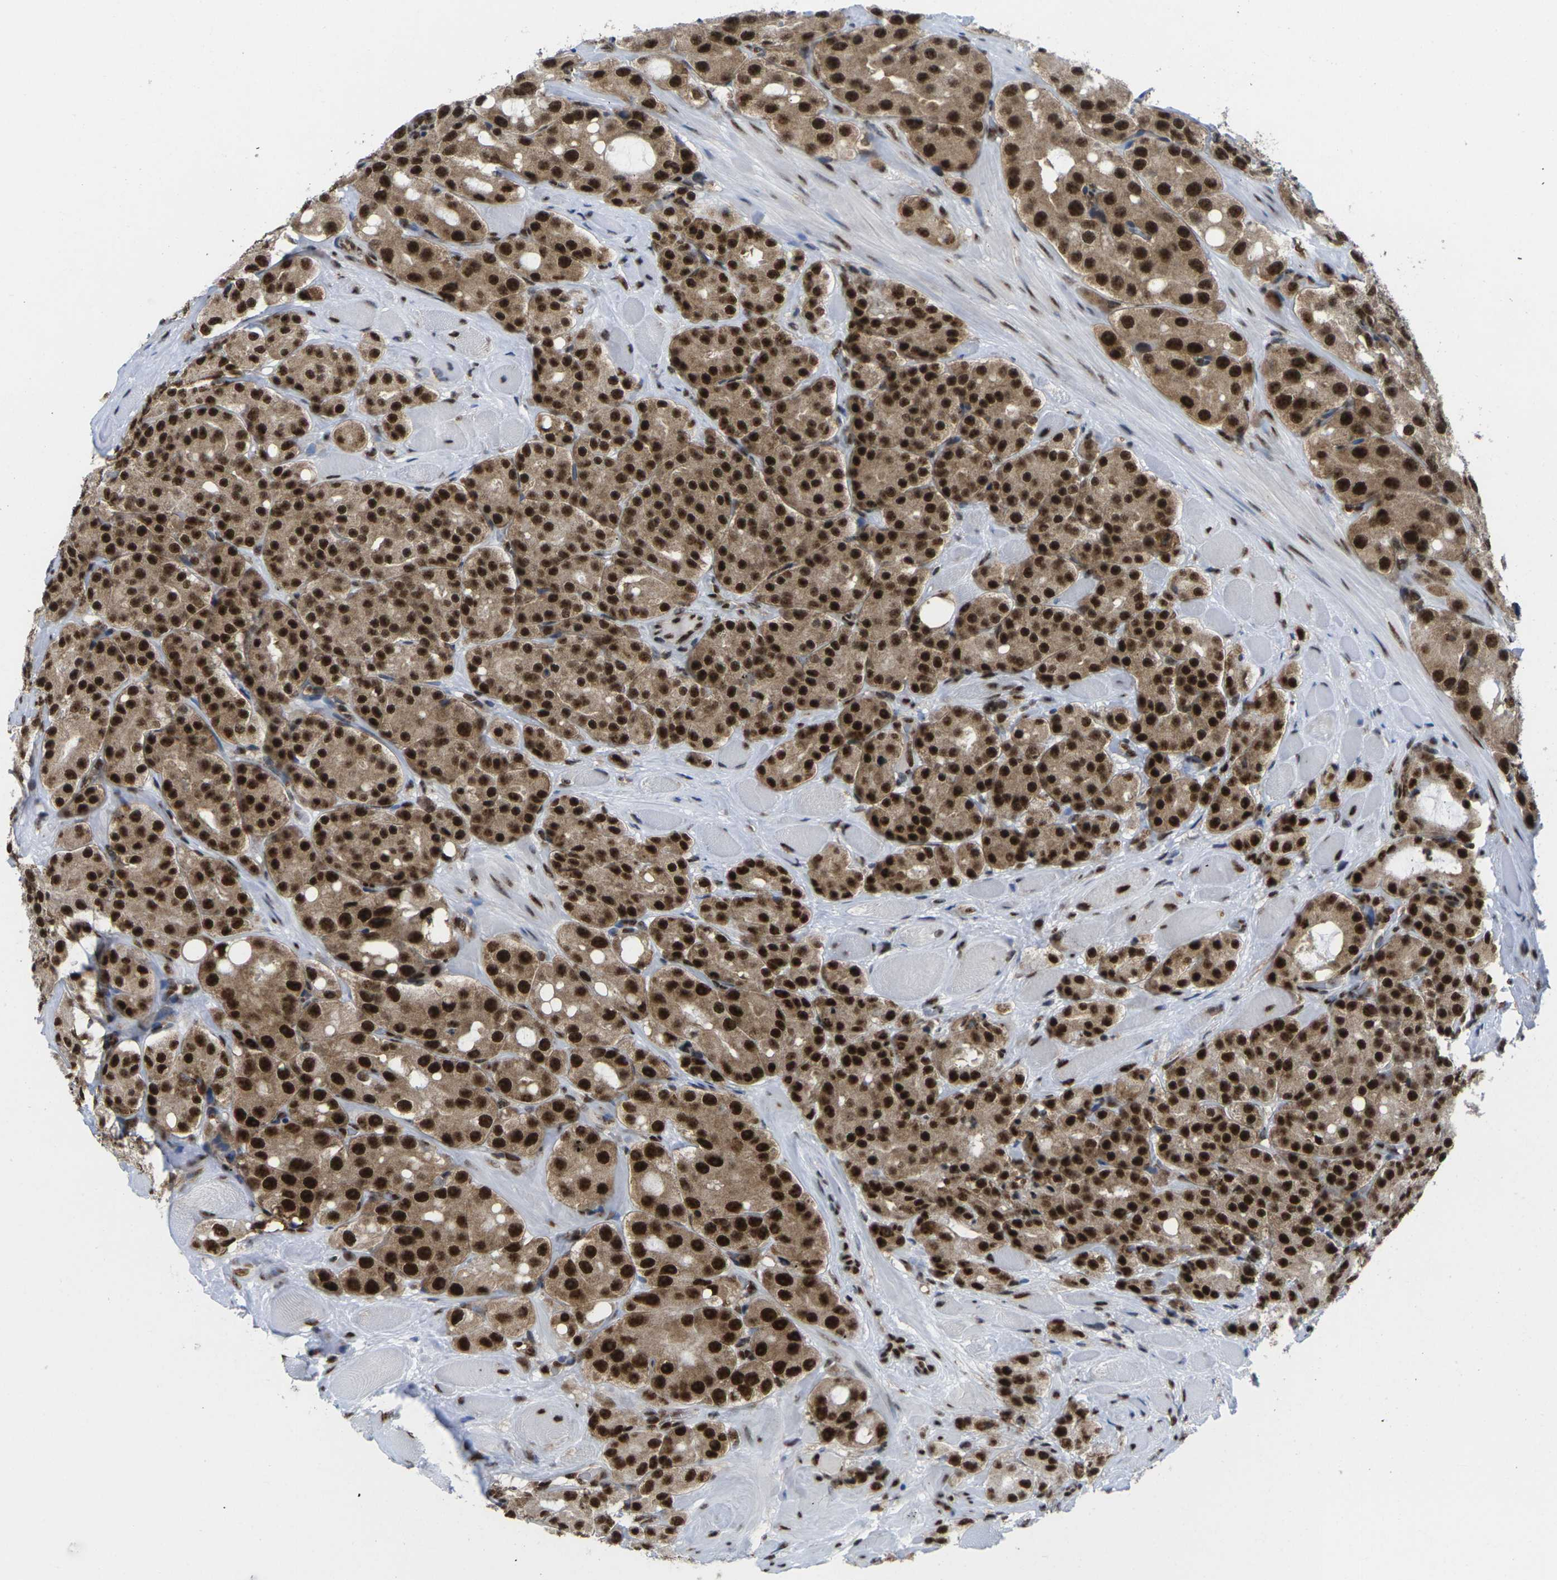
{"staining": {"intensity": "strong", "quantity": ">75%", "location": "cytoplasmic/membranous,nuclear"}, "tissue": "prostate cancer", "cell_type": "Tumor cells", "image_type": "cancer", "snomed": [{"axis": "morphology", "description": "Adenocarcinoma, High grade"}, {"axis": "topography", "description": "Prostate"}], "caption": "The photomicrograph displays staining of prostate cancer (adenocarcinoma (high-grade)), revealing strong cytoplasmic/membranous and nuclear protein staining (brown color) within tumor cells.", "gene": "MAGOH", "patient": {"sex": "male", "age": 65}}